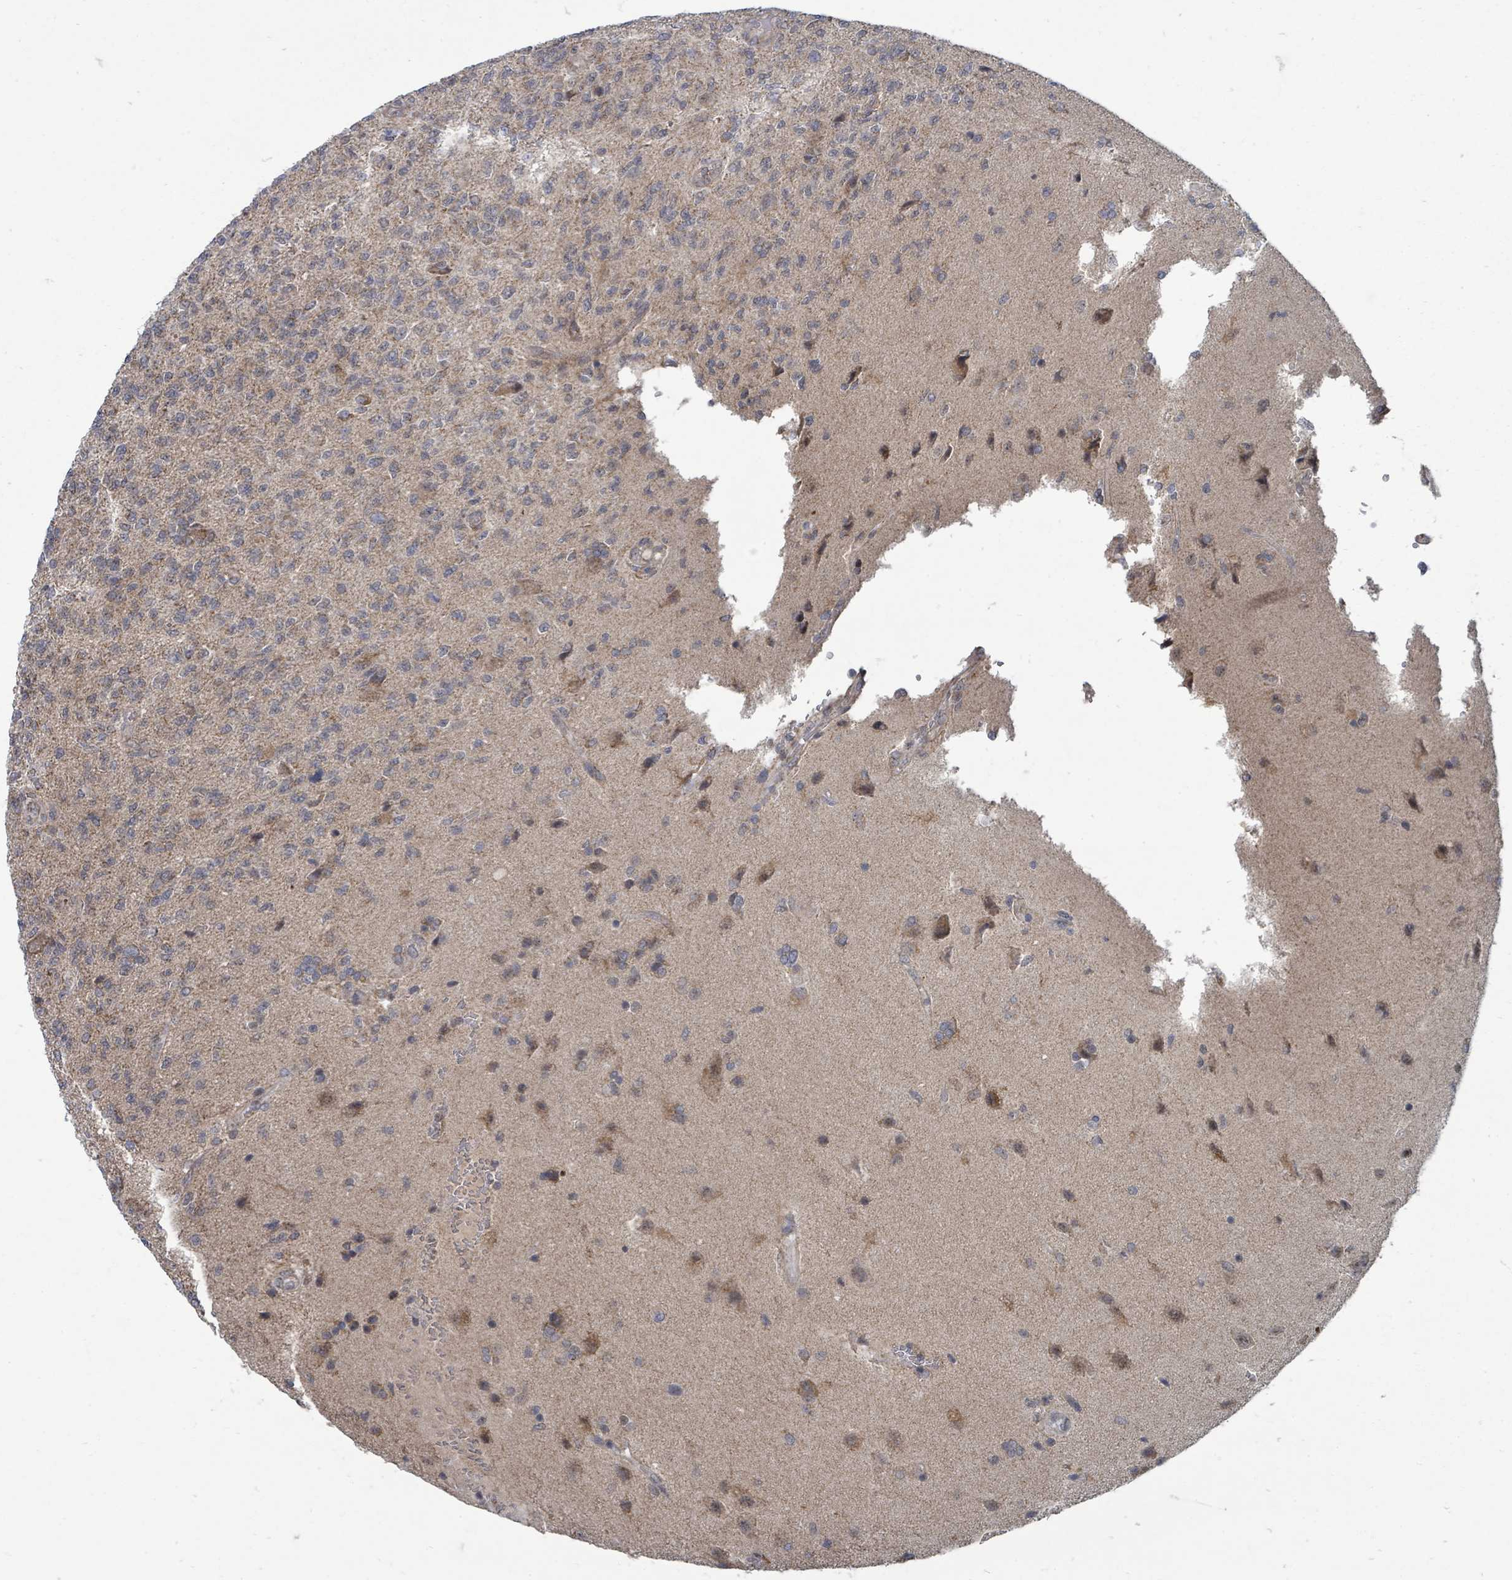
{"staining": {"intensity": "negative", "quantity": "none", "location": "none"}, "tissue": "glioma", "cell_type": "Tumor cells", "image_type": "cancer", "snomed": [{"axis": "morphology", "description": "Glioma, malignant, High grade"}, {"axis": "topography", "description": "Brain"}], "caption": "Human malignant glioma (high-grade) stained for a protein using immunohistochemistry demonstrates no expression in tumor cells.", "gene": "MAGOHB", "patient": {"sex": "male", "age": 56}}